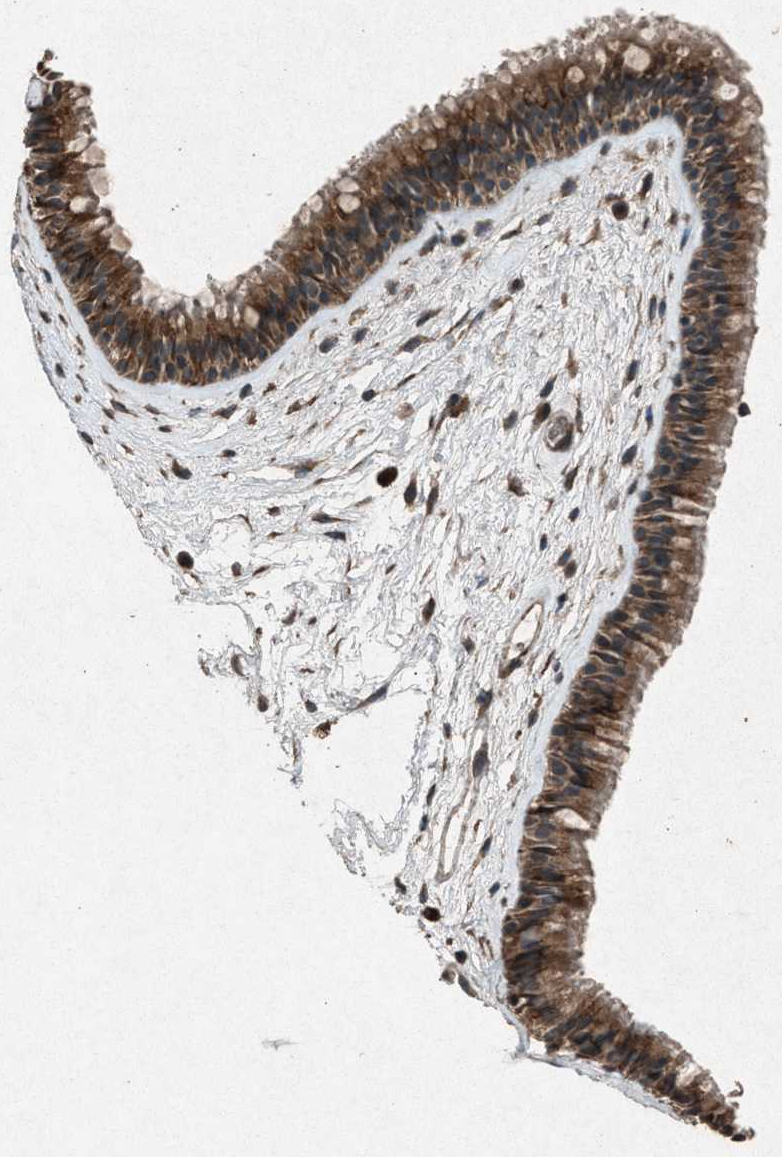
{"staining": {"intensity": "moderate", "quantity": ">75%", "location": "cytoplasmic/membranous"}, "tissue": "nasopharynx", "cell_type": "Respiratory epithelial cells", "image_type": "normal", "snomed": [{"axis": "morphology", "description": "Normal tissue, NOS"}, {"axis": "morphology", "description": "Inflammation, NOS"}, {"axis": "topography", "description": "Nasopharynx"}], "caption": "A histopathology image showing moderate cytoplasmic/membranous staining in approximately >75% of respiratory epithelial cells in unremarkable nasopharynx, as visualized by brown immunohistochemical staining.", "gene": "CALR", "patient": {"sex": "male", "age": 48}}